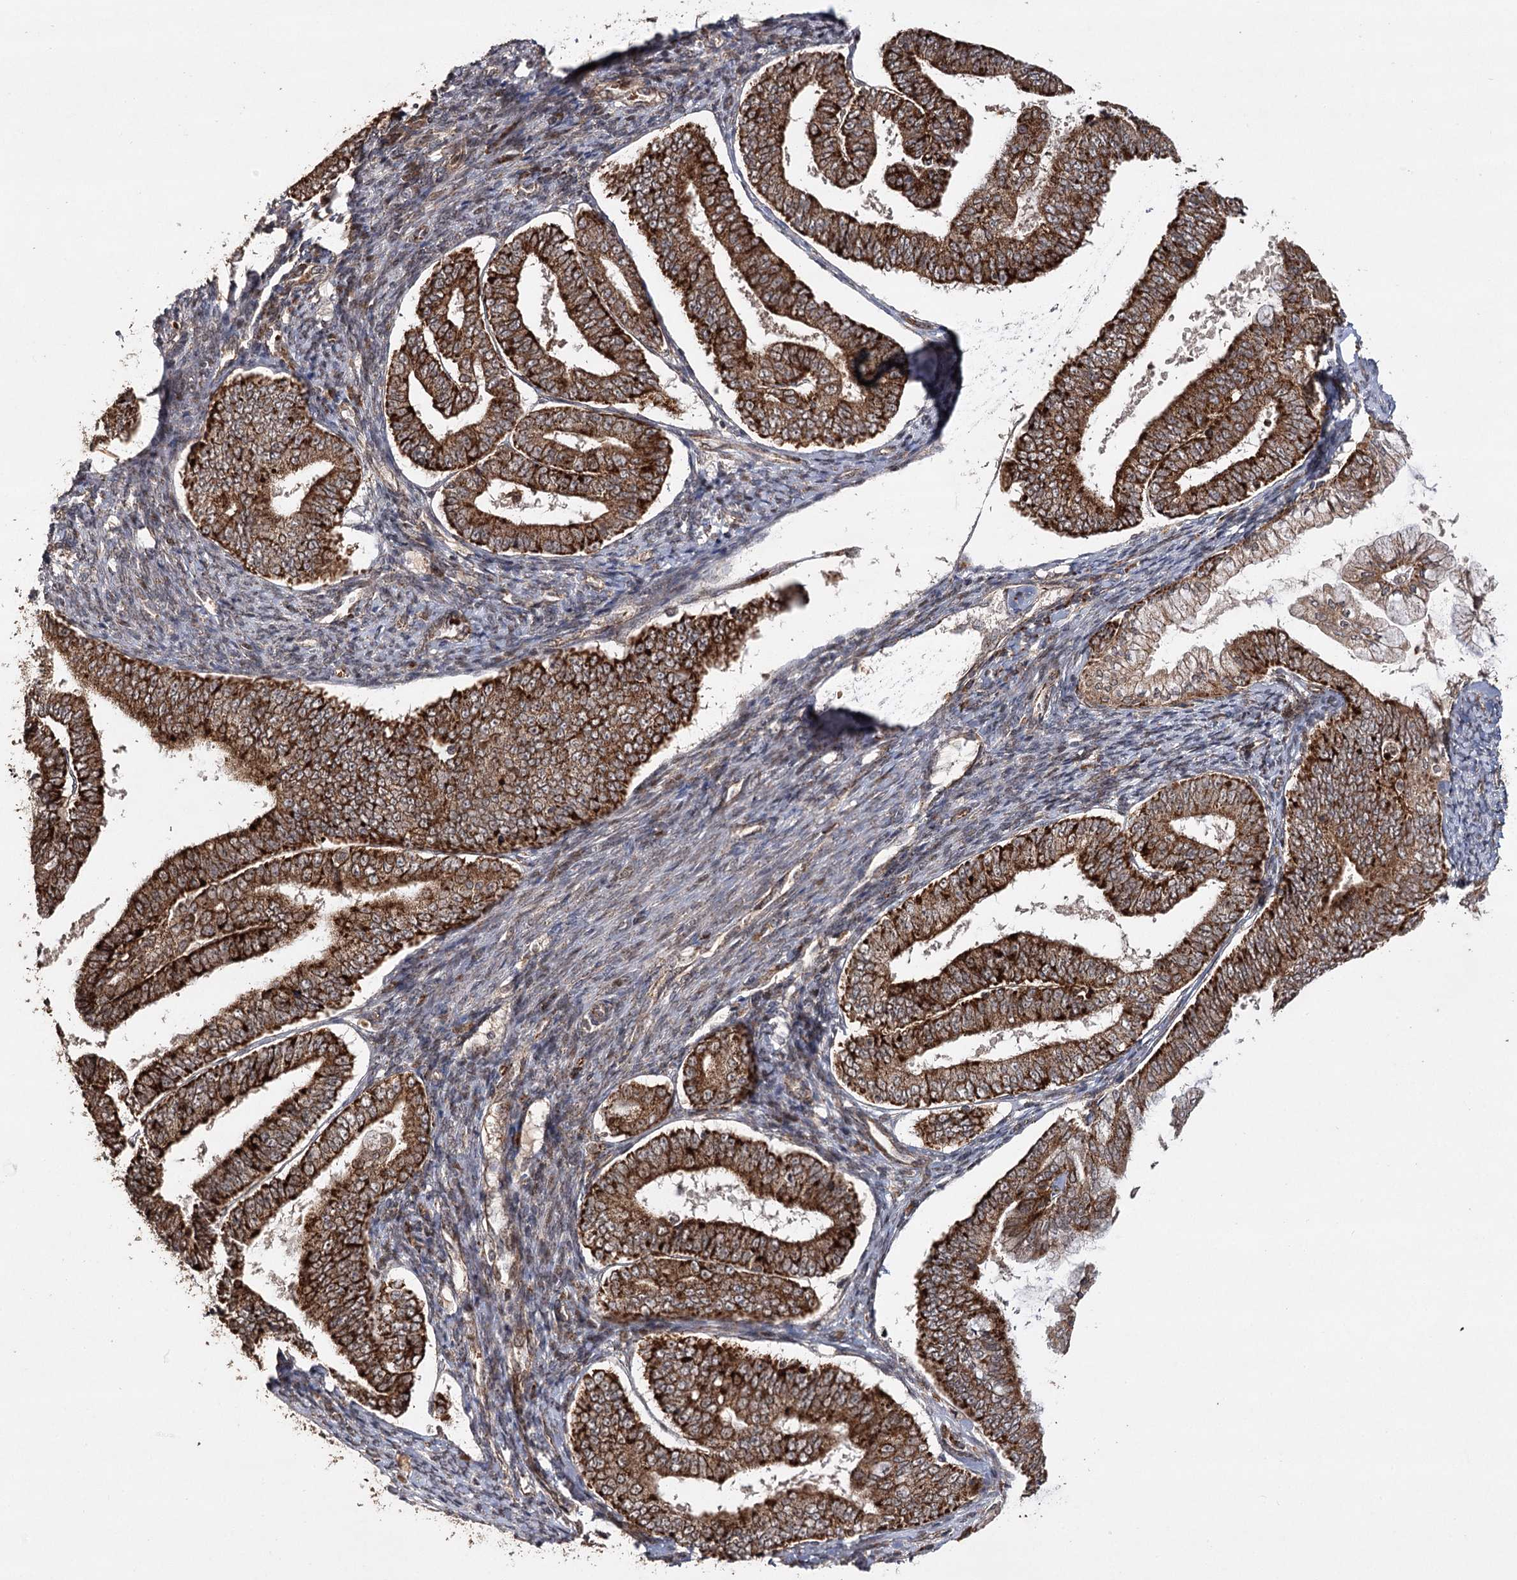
{"staining": {"intensity": "strong", "quantity": ">75%", "location": "cytoplasmic/membranous"}, "tissue": "endometrial cancer", "cell_type": "Tumor cells", "image_type": "cancer", "snomed": [{"axis": "morphology", "description": "Adenocarcinoma, NOS"}, {"axis": "topography", "description": "Endometrium"}], "caption": "Immunohistochemistry (IHC) of adenocarcinoma (endometrial) displays high levels of strong cytoplasmic/membranous positivity in approximately >75% of tumor cells.", "gene": "ZNRF3", "patient": {"sex": "female", "age": 63}}